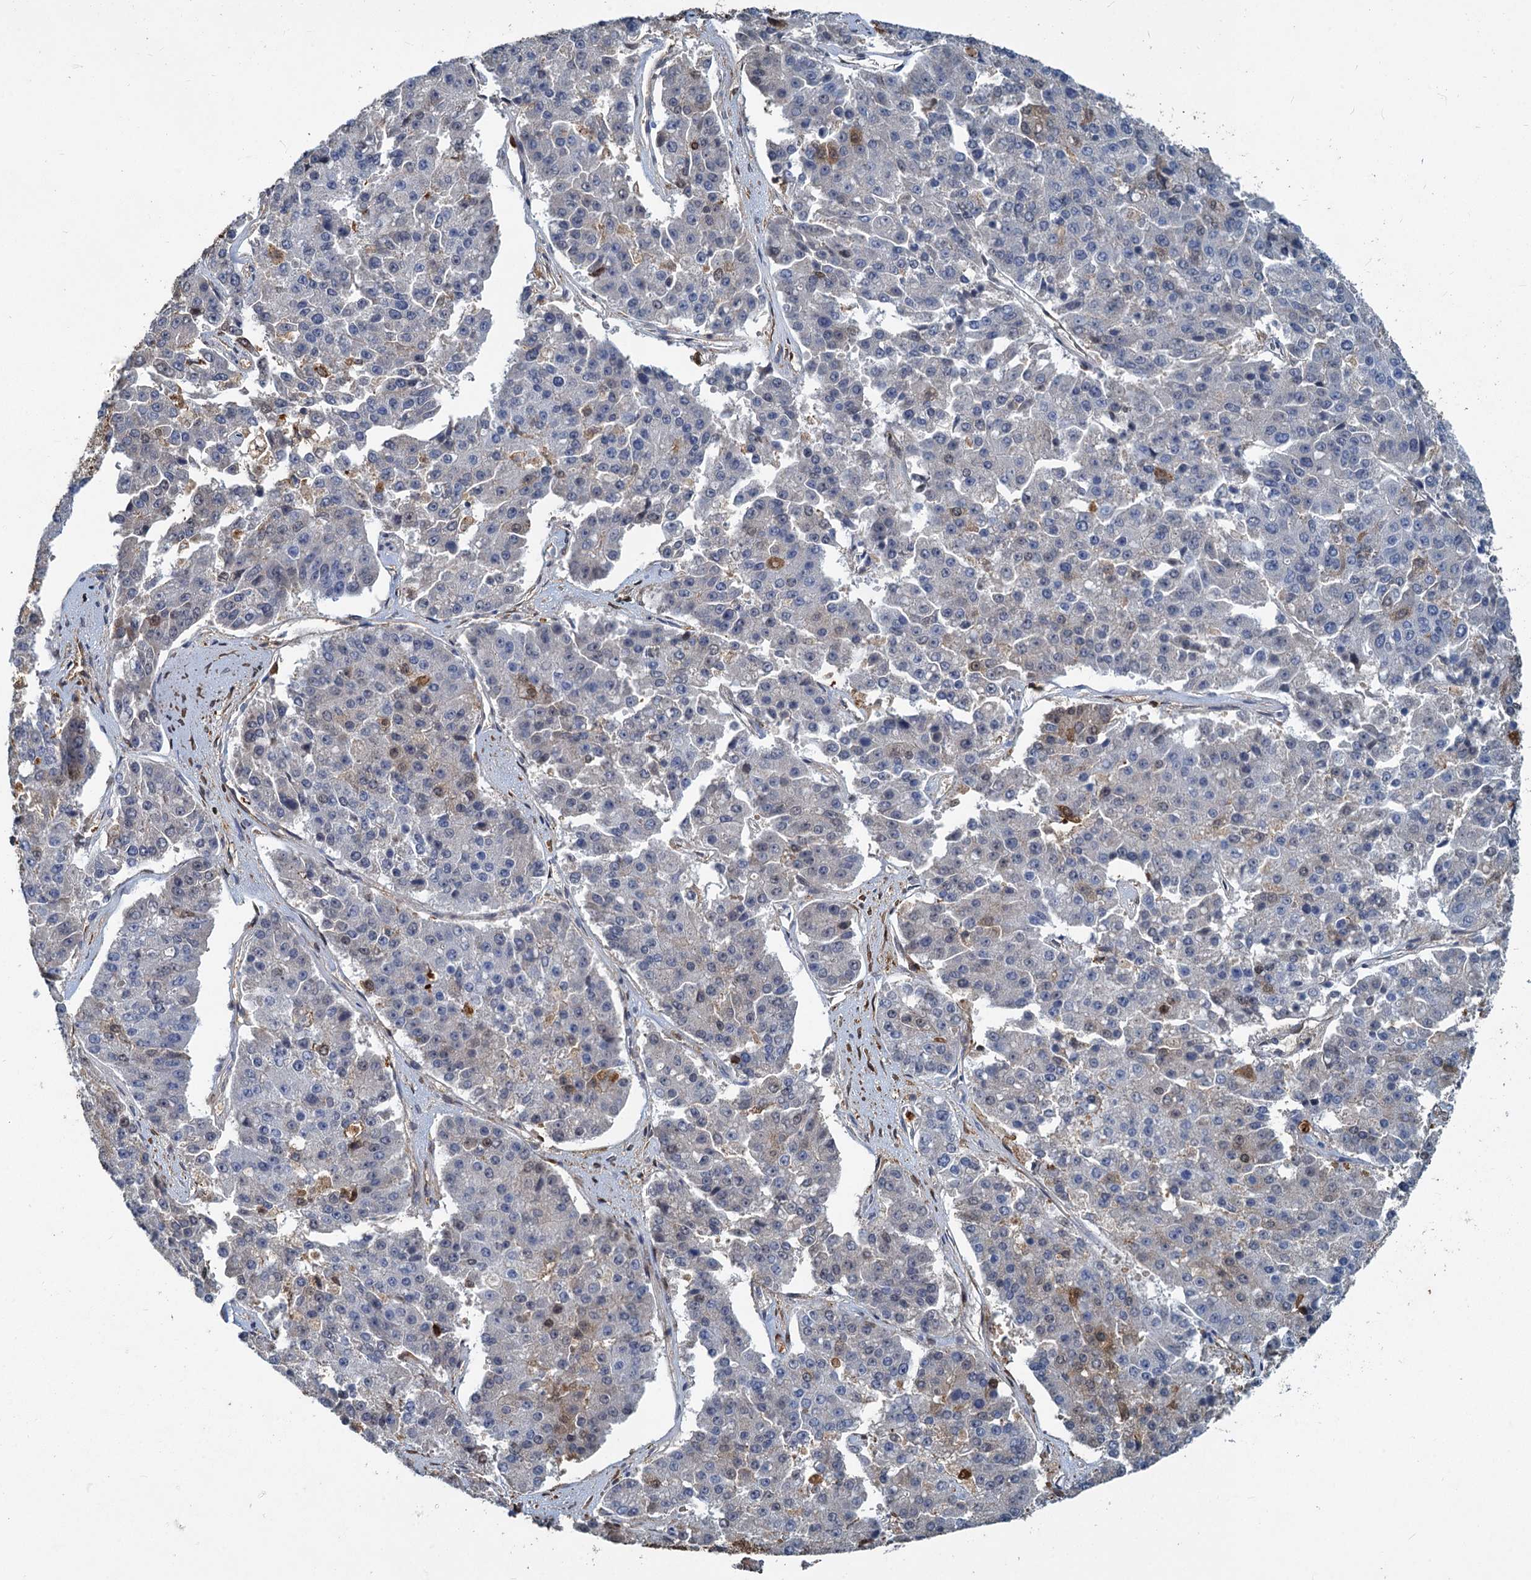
{"staining": {"intensity": "negative", "quantity": "none", "location": "none"}, "tissue": "pancreatic cancer", "cell_type": "Tumor cells", "image_type": "cancer", "snomed": [{"axis": "morphology", "description": "Adenocarcinoma, NOS"}, {"axis": "topography", "description": "Pancreas"}], "caption": "The immunohistochemistry histopathology image has no significant staining in tumor cells of pancreatic adenocarcinoma tissue.", "gene": "S100A6", "patient": {"sex": "male", "age": 50}}